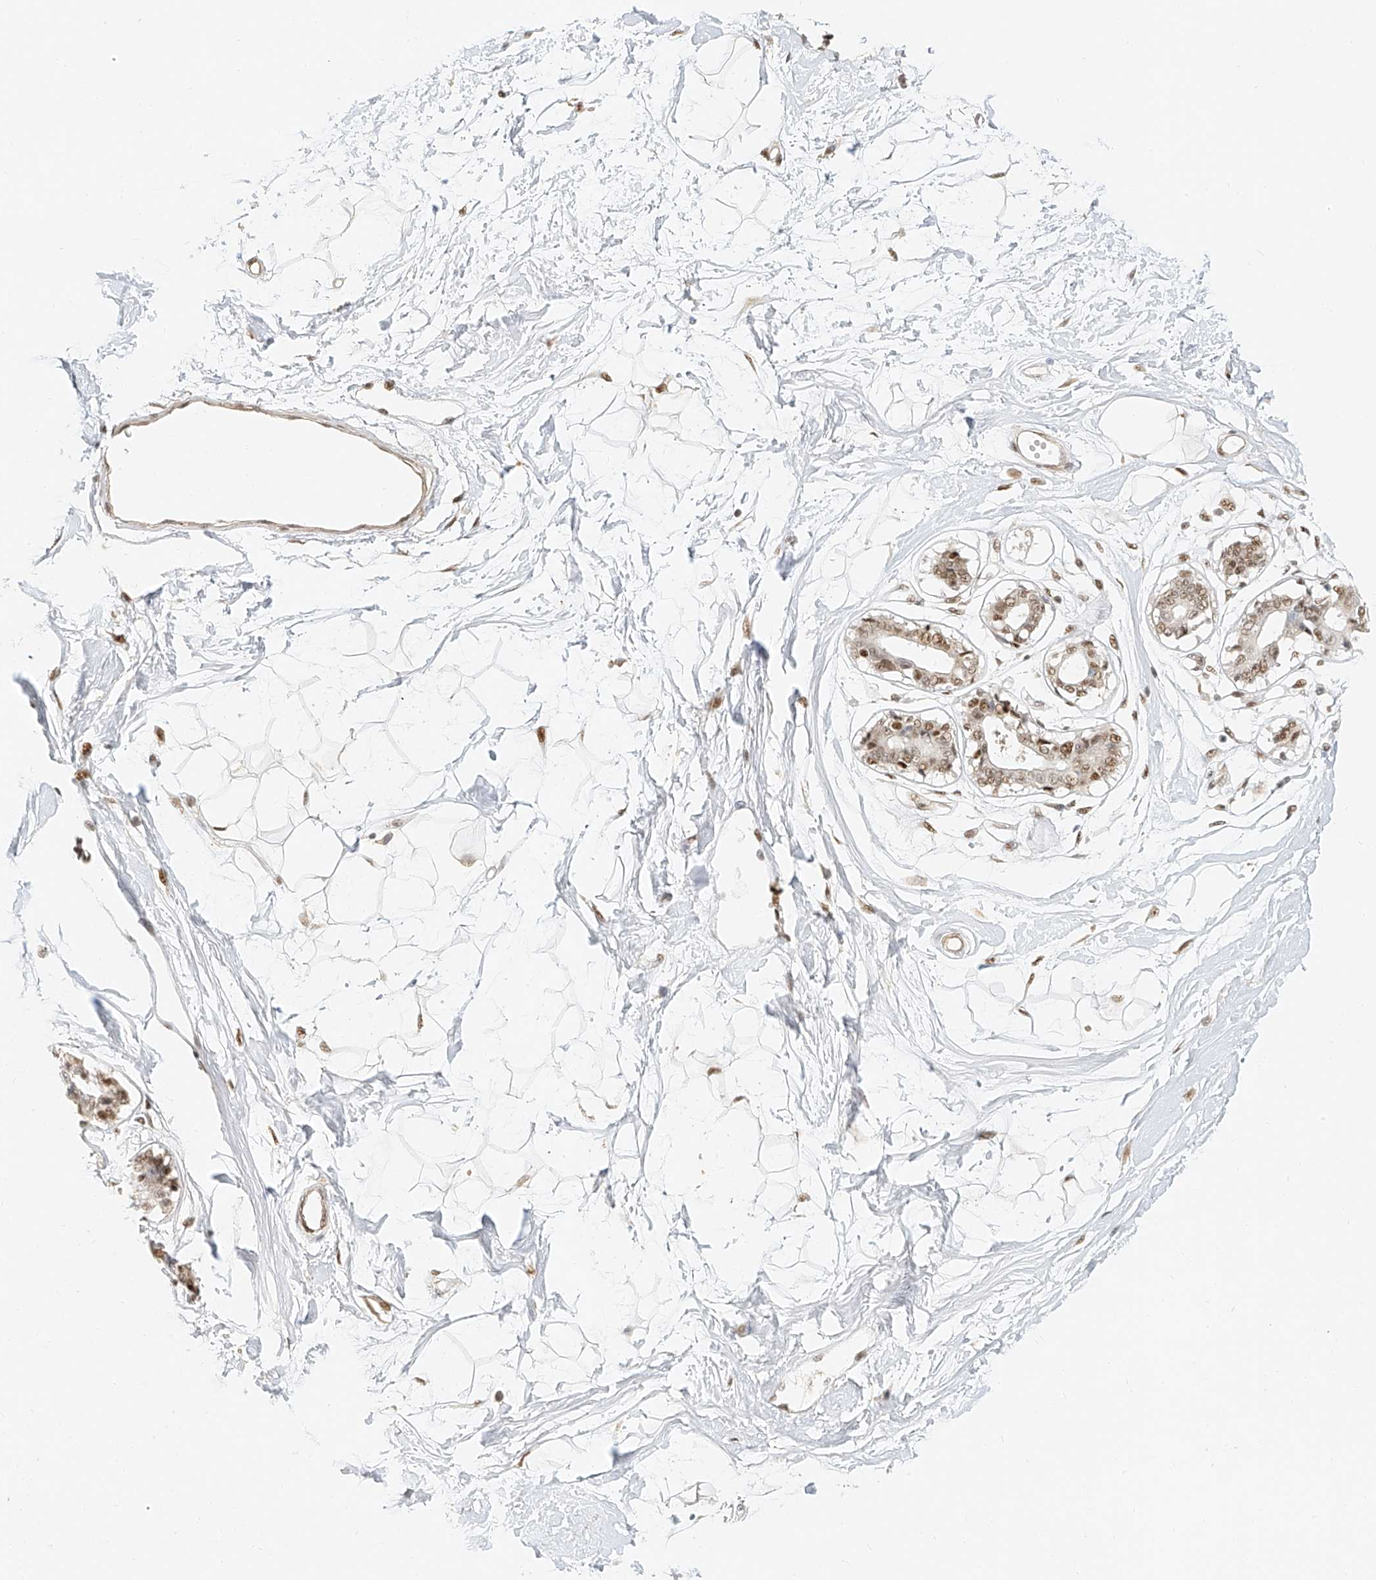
{"staining": {"intensity": "negative", "quantity": "none", "location": "none"}, "tissue": "breast", "cell_type": "Adipocytes", "image_type": "normal", "snomed": [{"axis": "morphology", "description": "Normal tissue, NOS"}, {"axis": "topography", "description": "Breast"}], "caption": "This is an IHC image of normal breast. There is no expression in adipocytes.", "gene": "CXorf58", "patient": {"sex": "female", "age": 45}}